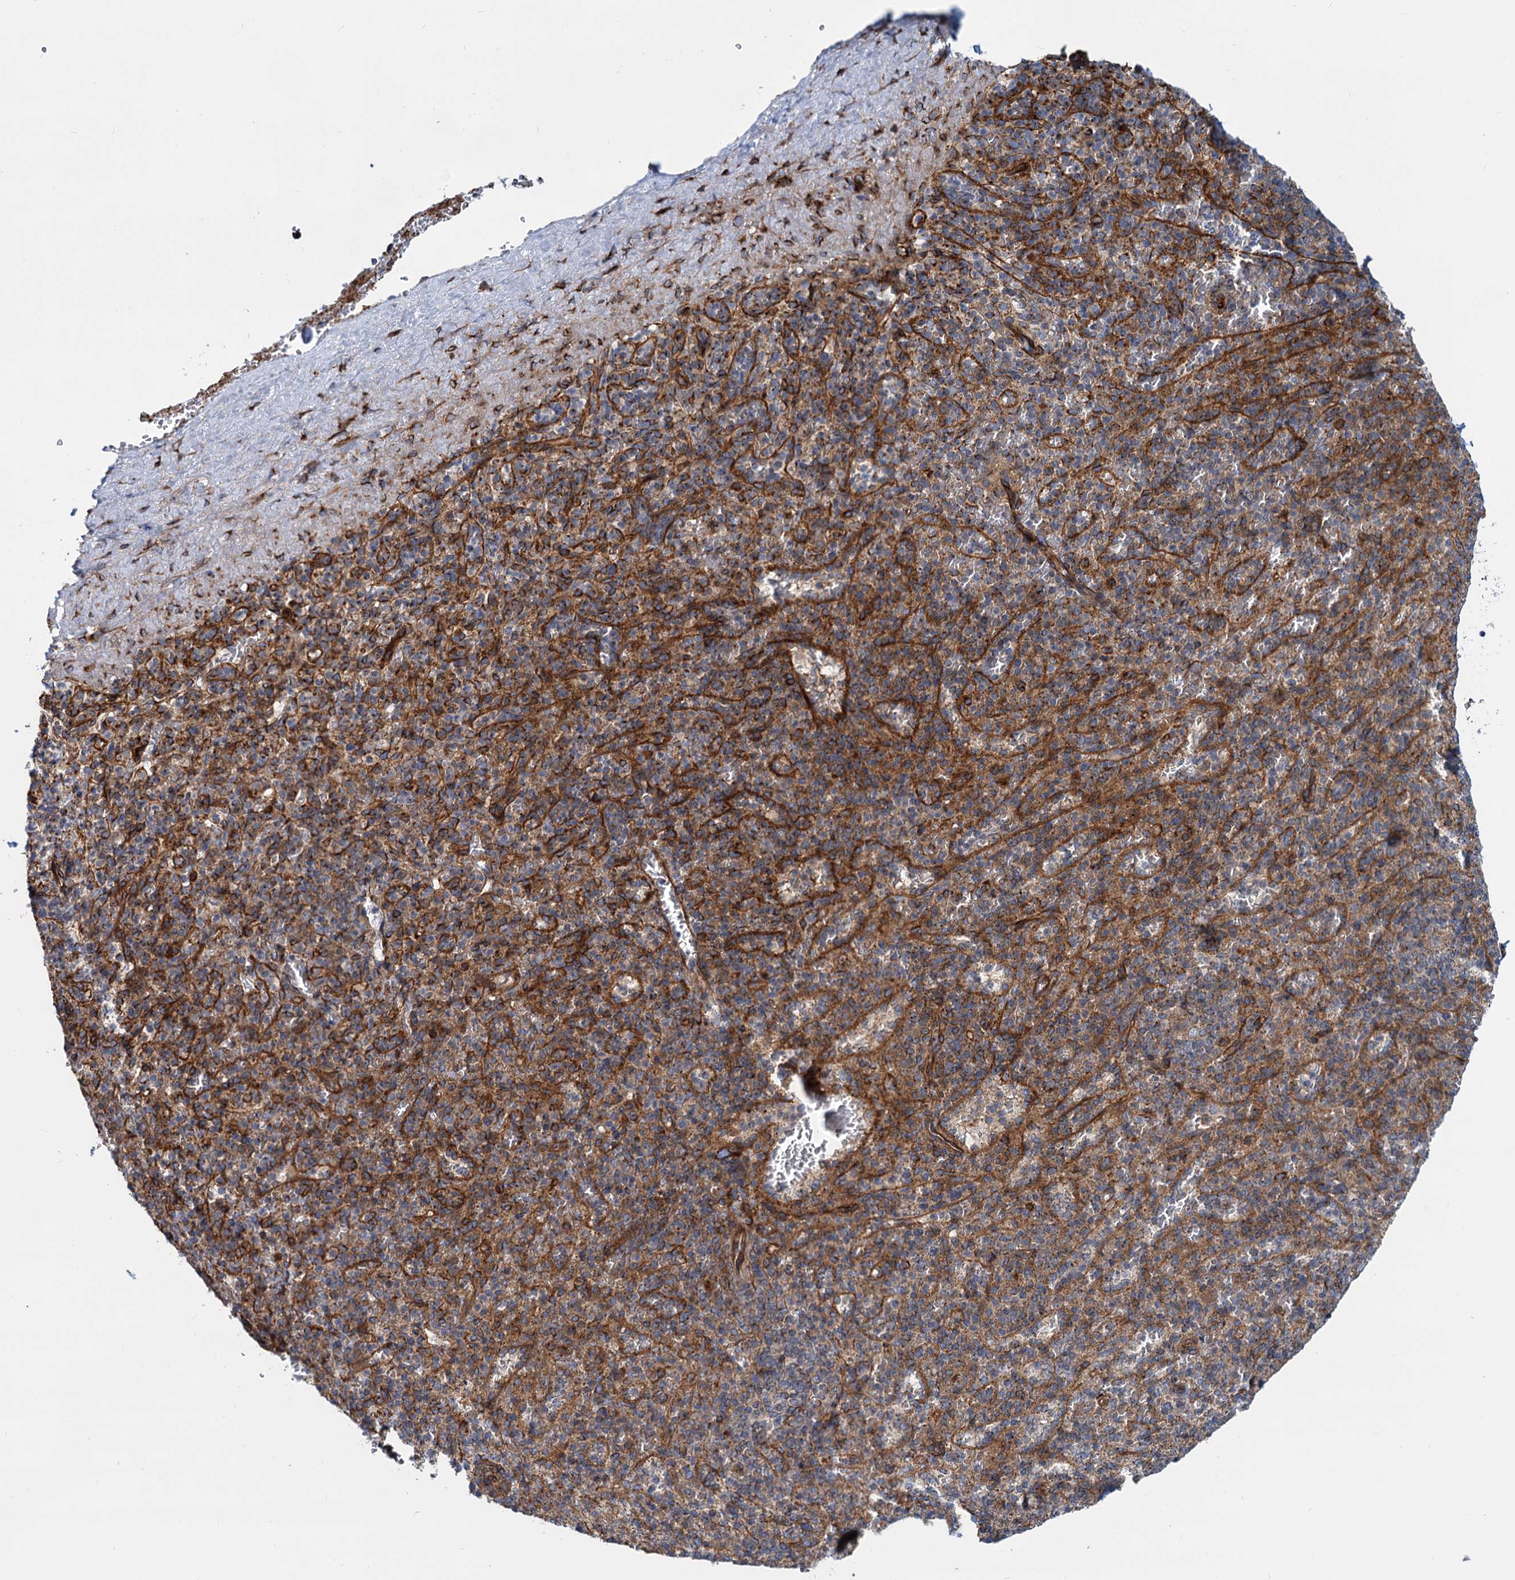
{"staining": {"intensity": "moderate", "quantity": ">75%", "location": "cytoplasmic/membranous"}, "tissue": "spleen", "cell_type": "Cells in red pulp", "image_type": "normal", "snomed": [{"axis": "morphology", "description": "Normal tissue, NOS"}, {"axis": "topography", "description": "Spleen"}], "caption": "Immunohistochemical staining of benign human spleen reveals >75% levels of moderate cytoplasmic/membranous protein expression in approximately >75% of cells in red pulp.", "gene": "PSEN1", "patient": {"sex": "male", "age": 82}}